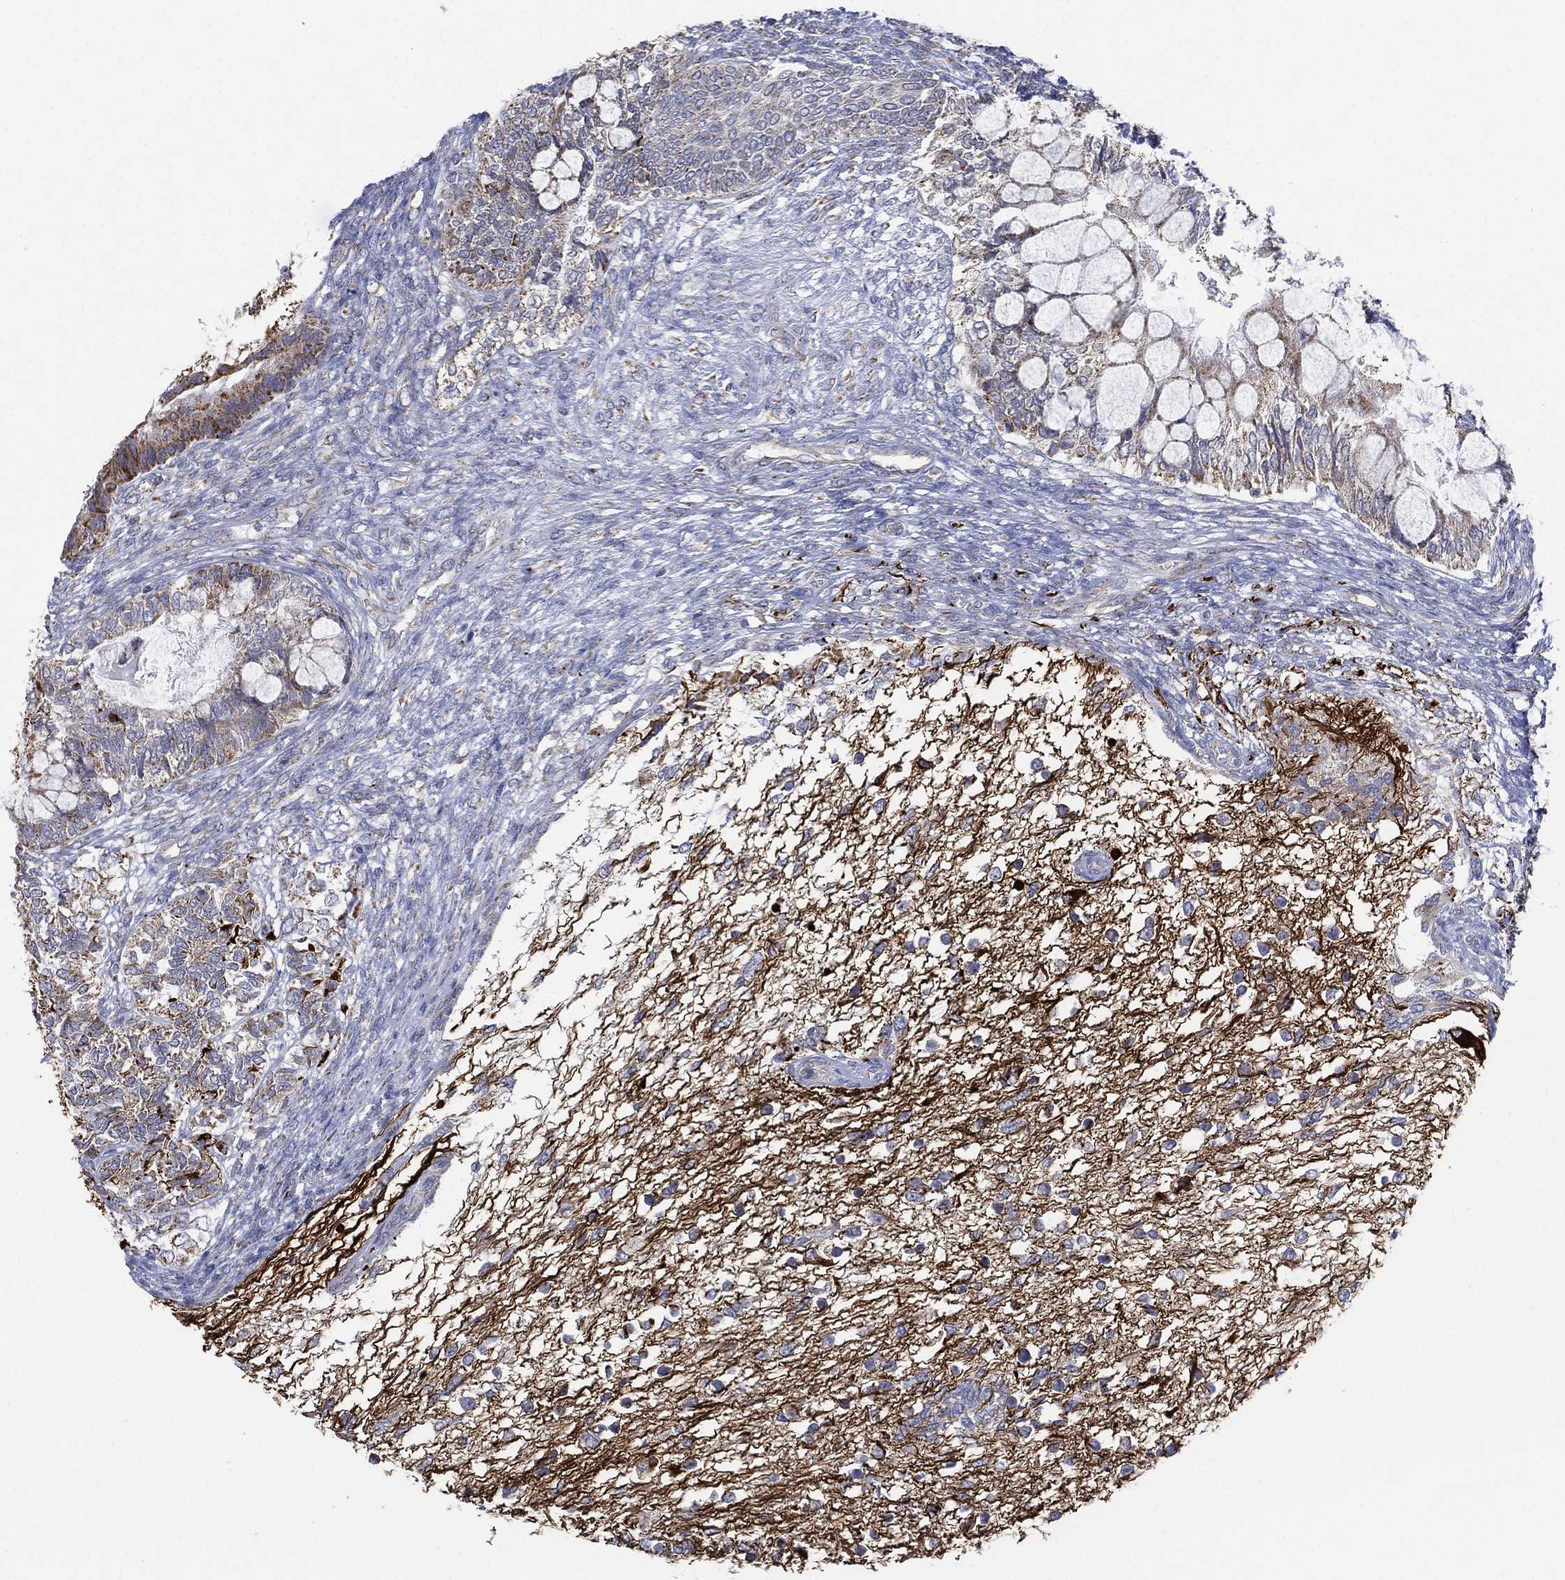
{"staining": {"intensity": "weak", "quantity": "25%-75%", "location": "cytoplasmic/membranous"}, "tissue": "testis cancer", "cell_type": "Tumor cells", "image_type": "cancer", "snomed": [{"axis": "morphology", "description": "Seminoma, NOS"}, {"axis": "morphology", "description": "Carcinoma, Embryonal, NOS"}, {"axis": "topography", "description": "Testis"}], "caption": "Immunohistochemical staining of testis cancer shows weak cytoplasmic/membranous protein expression in about 25%-75% of tumor cells.", "gene": "INA", "patient": {"sex": "male", "age": 41}}